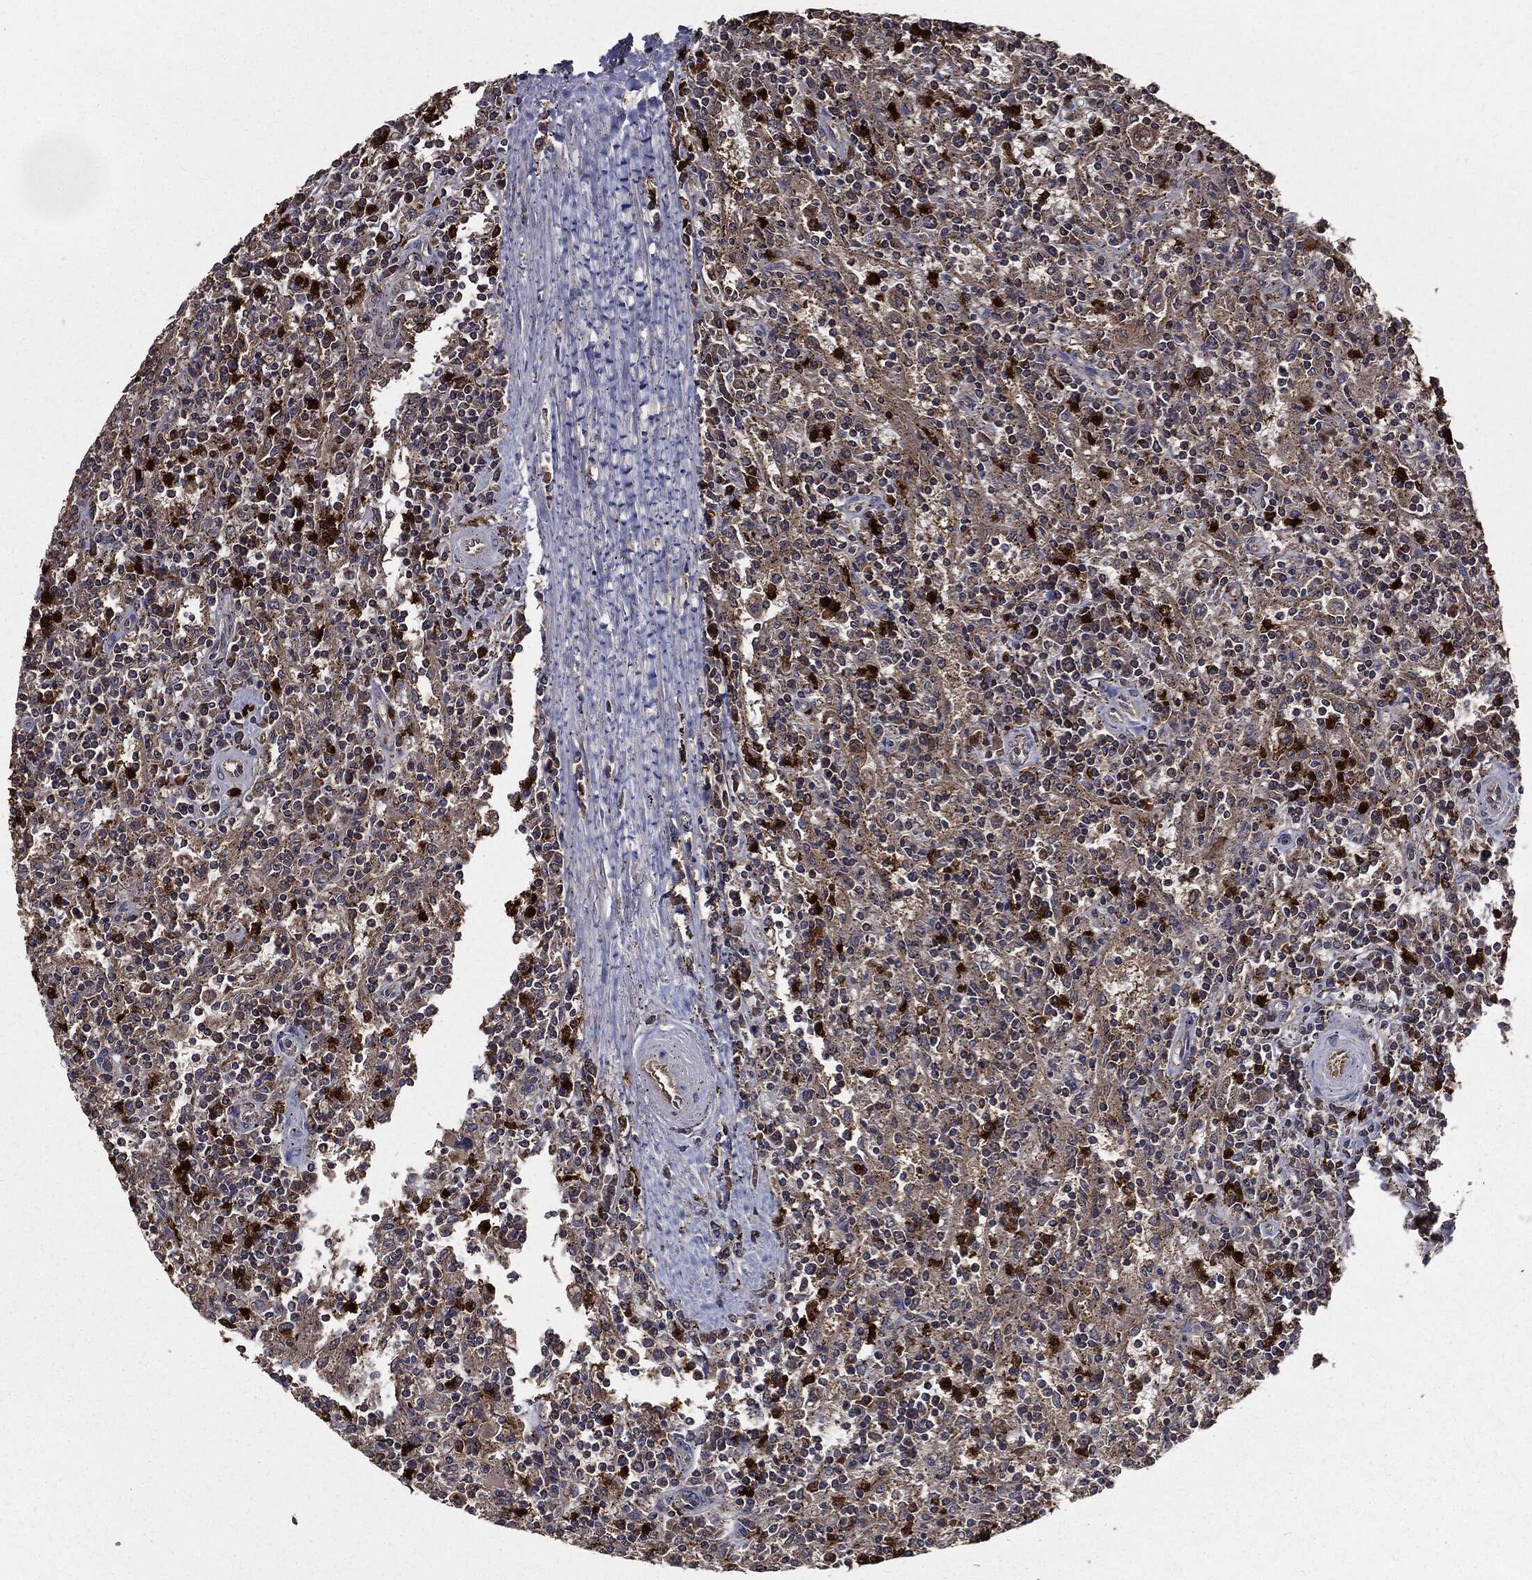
{"staining": {"intensity": "weak", "quantity": "25%-75%", "location": "cytoplasmic/membranous"}, "tissue": "lymphoma", "cell_type": "Tumor cells", "image_type": "cancer", "snomed": [{"axis": "morphology", "description": "Malignant lymphoma, non-Hodgkin's type, Low grade"}, {"axis": "topography", "description": "Spleen"}], "caption": "Protein expression analysis of low-grade malignant lymphoma, non-Hodgkin's type demonstrates weak cytoplasmic/membranous positivity in about 25%-75% of tumor cells.", "gene": "PDCD6IP", "patient": {"sex": "male", "age": 62}}